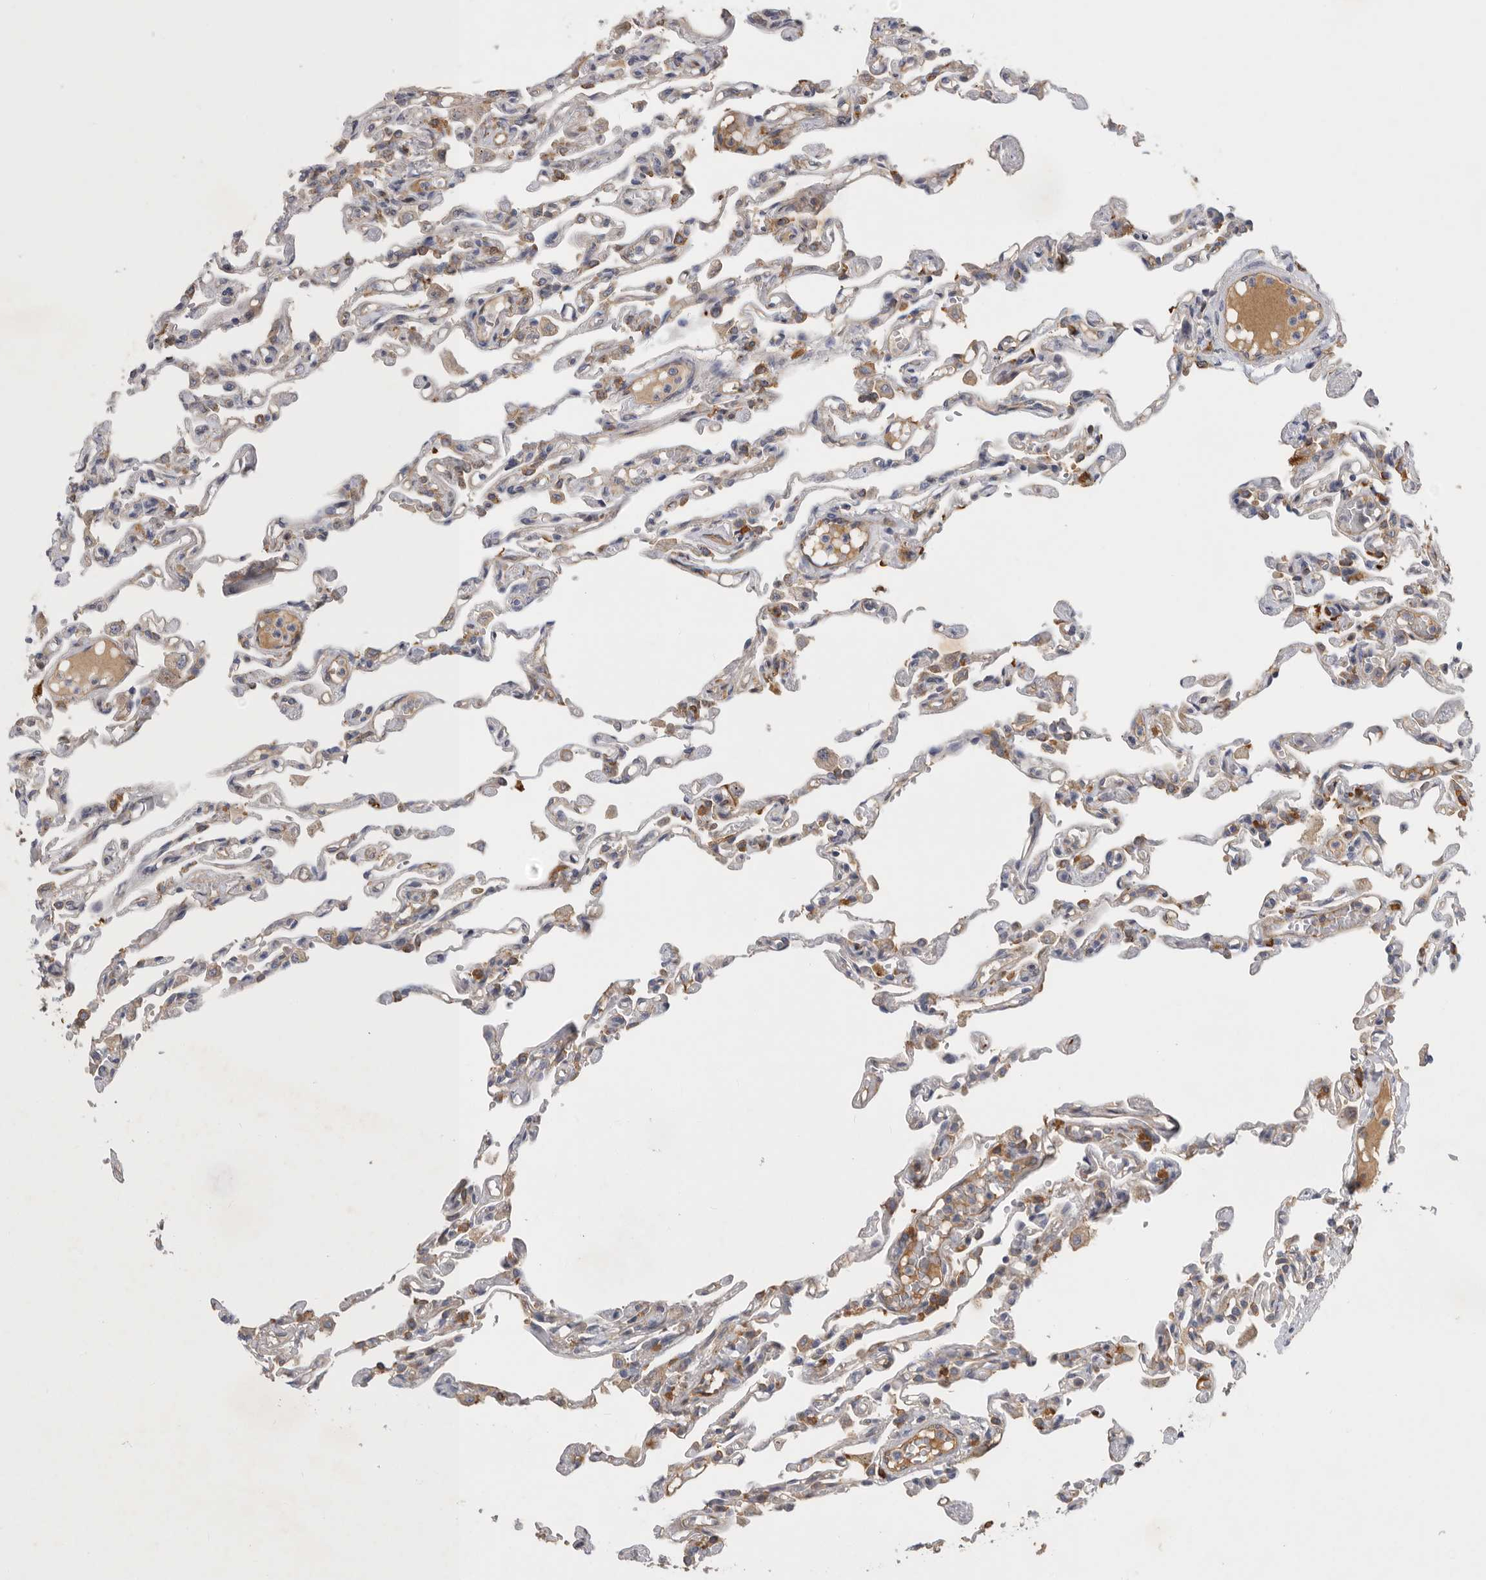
{"staining": {"intensity": "weak", "quantity": "25%-75%", "location": "cytoplasmic/membranous"}, "tissue": "lung", "cell_type": "Alveolar cells", "image_type": "normal", "snomed": [{"axis": "morphology", "description": "Normal tissue, NOS"}, {"axis": "topography", "description": "Lung"}], "caption": "Immunohistochemistry of unremarkable lung shows low levels of weak cytoplasmic/membranous positivity in approximately 25%-75% of alveolar cells.", "gene": "MLPH", "patient": {"sex": "male", "age": 21}}